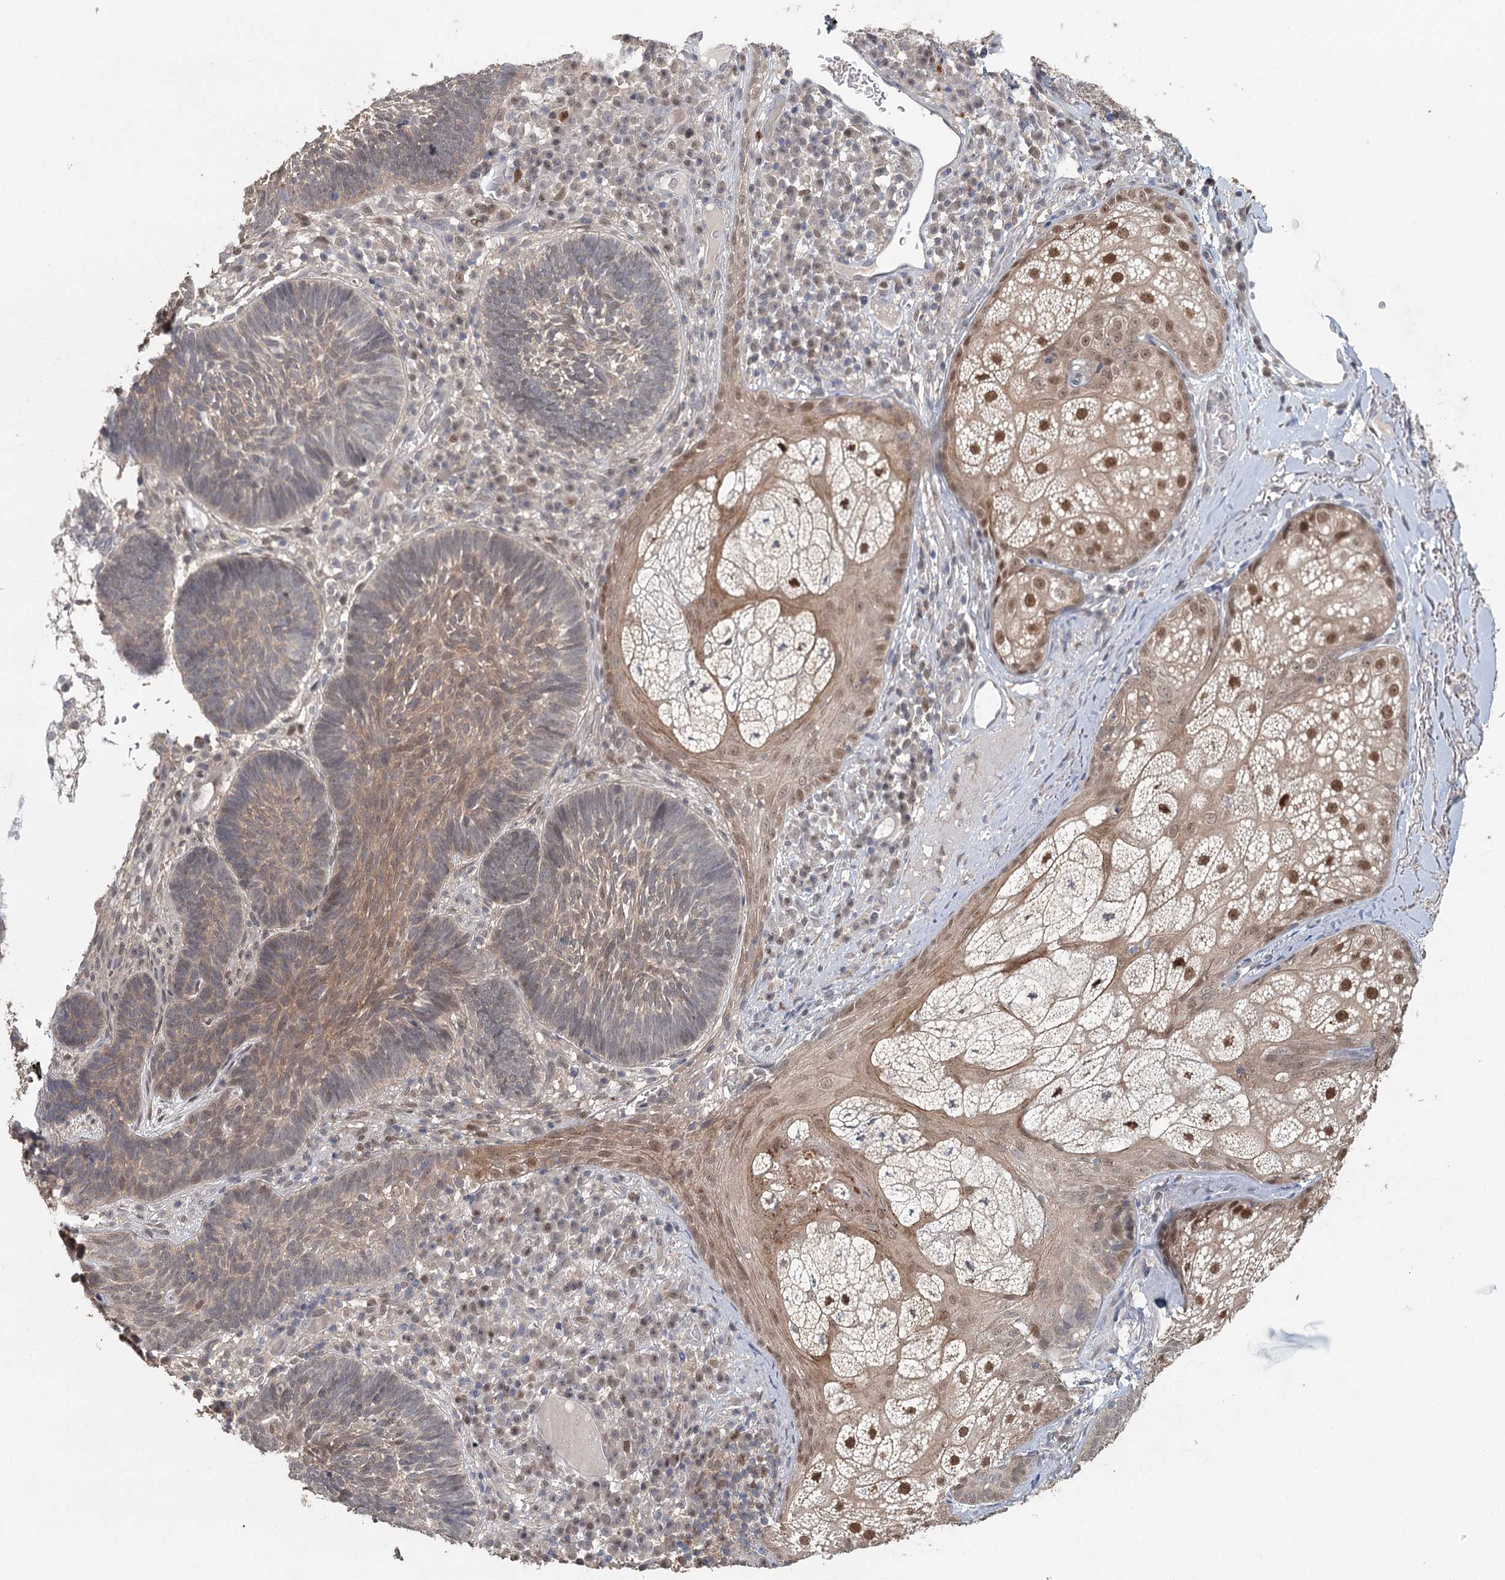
{"staining": {"intensity": "weak", "quantity": "<25%", "location": "cytoplasmic/membranous,nuclear"}, "tissue": "skin cancer", "cell_type": "Tumor cells", "image_type": "cancer", "snomed": [{"axis": "morphology", "description": "Basal cell carcinoma"}, {"axis": "topography", "description": "Skin"}], "caption": "IHC histopathology image of neoplastic tissue: skin cancer stained with DAB shows no significant protein expression in tumor cells.", "gene": "ADK", "patient": {"sex": "male", "age": 88}}